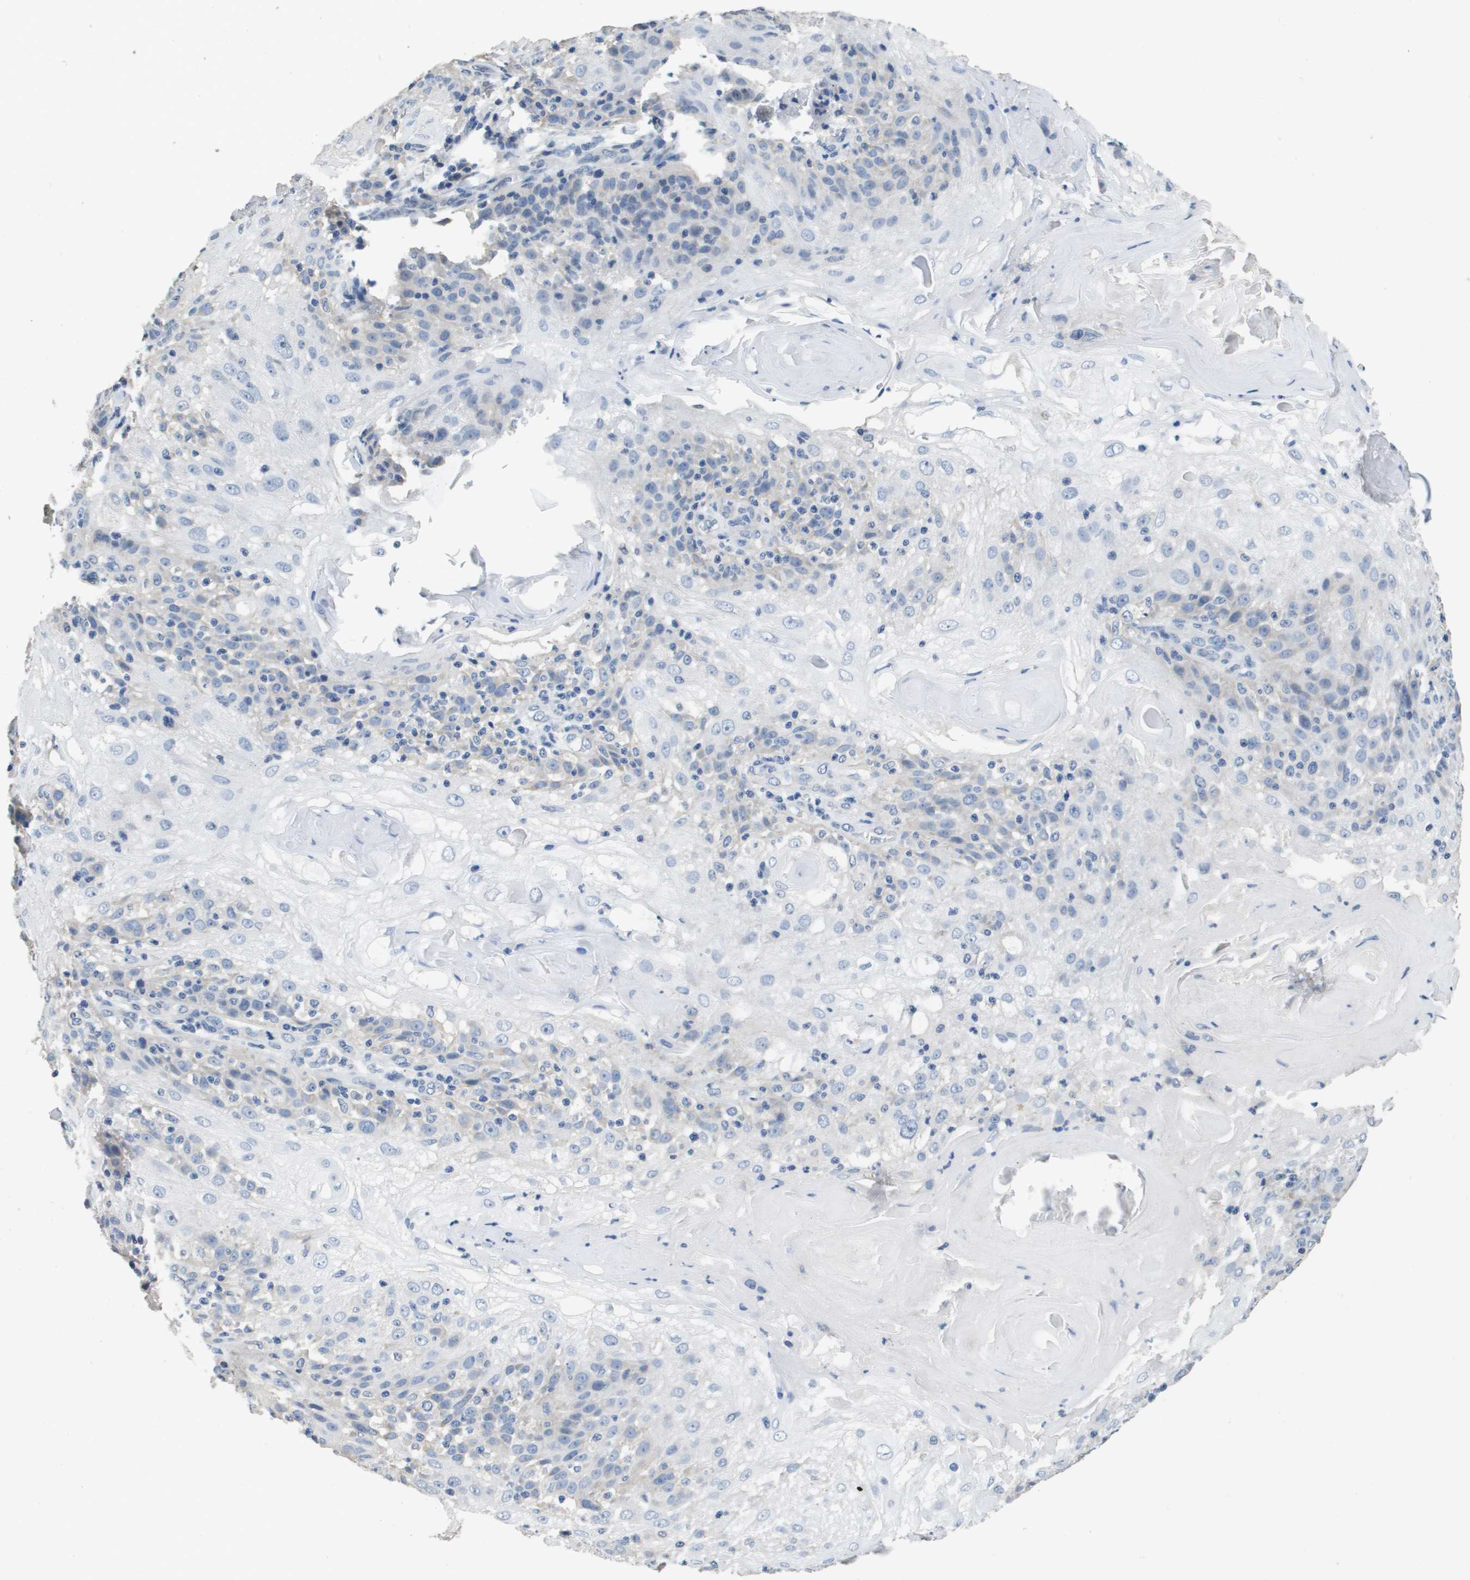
{"staining": {"intensity": "weak", "quantity": "<25%", "location": "cytoplasmic/membranous"}, "tissue": "skin cancer", "cell_type": "Tumor cells", "image_type": "cancer", "snomed": [{"axis": "morphology", "description": "Normal tissue, NOS"}, {"axis": "morphology", "description": "Squamous cell carcinoma, NOS"}, {"axis": "topography", "description": "Skin"}], "caption": "This is an immunohistochemistry (IHC) histopathology image of human skin squamous cell carcinoma. There is no expression in tumor cells.", "gene": "MT3", "patient": {"sex": "female", "age": 83}}